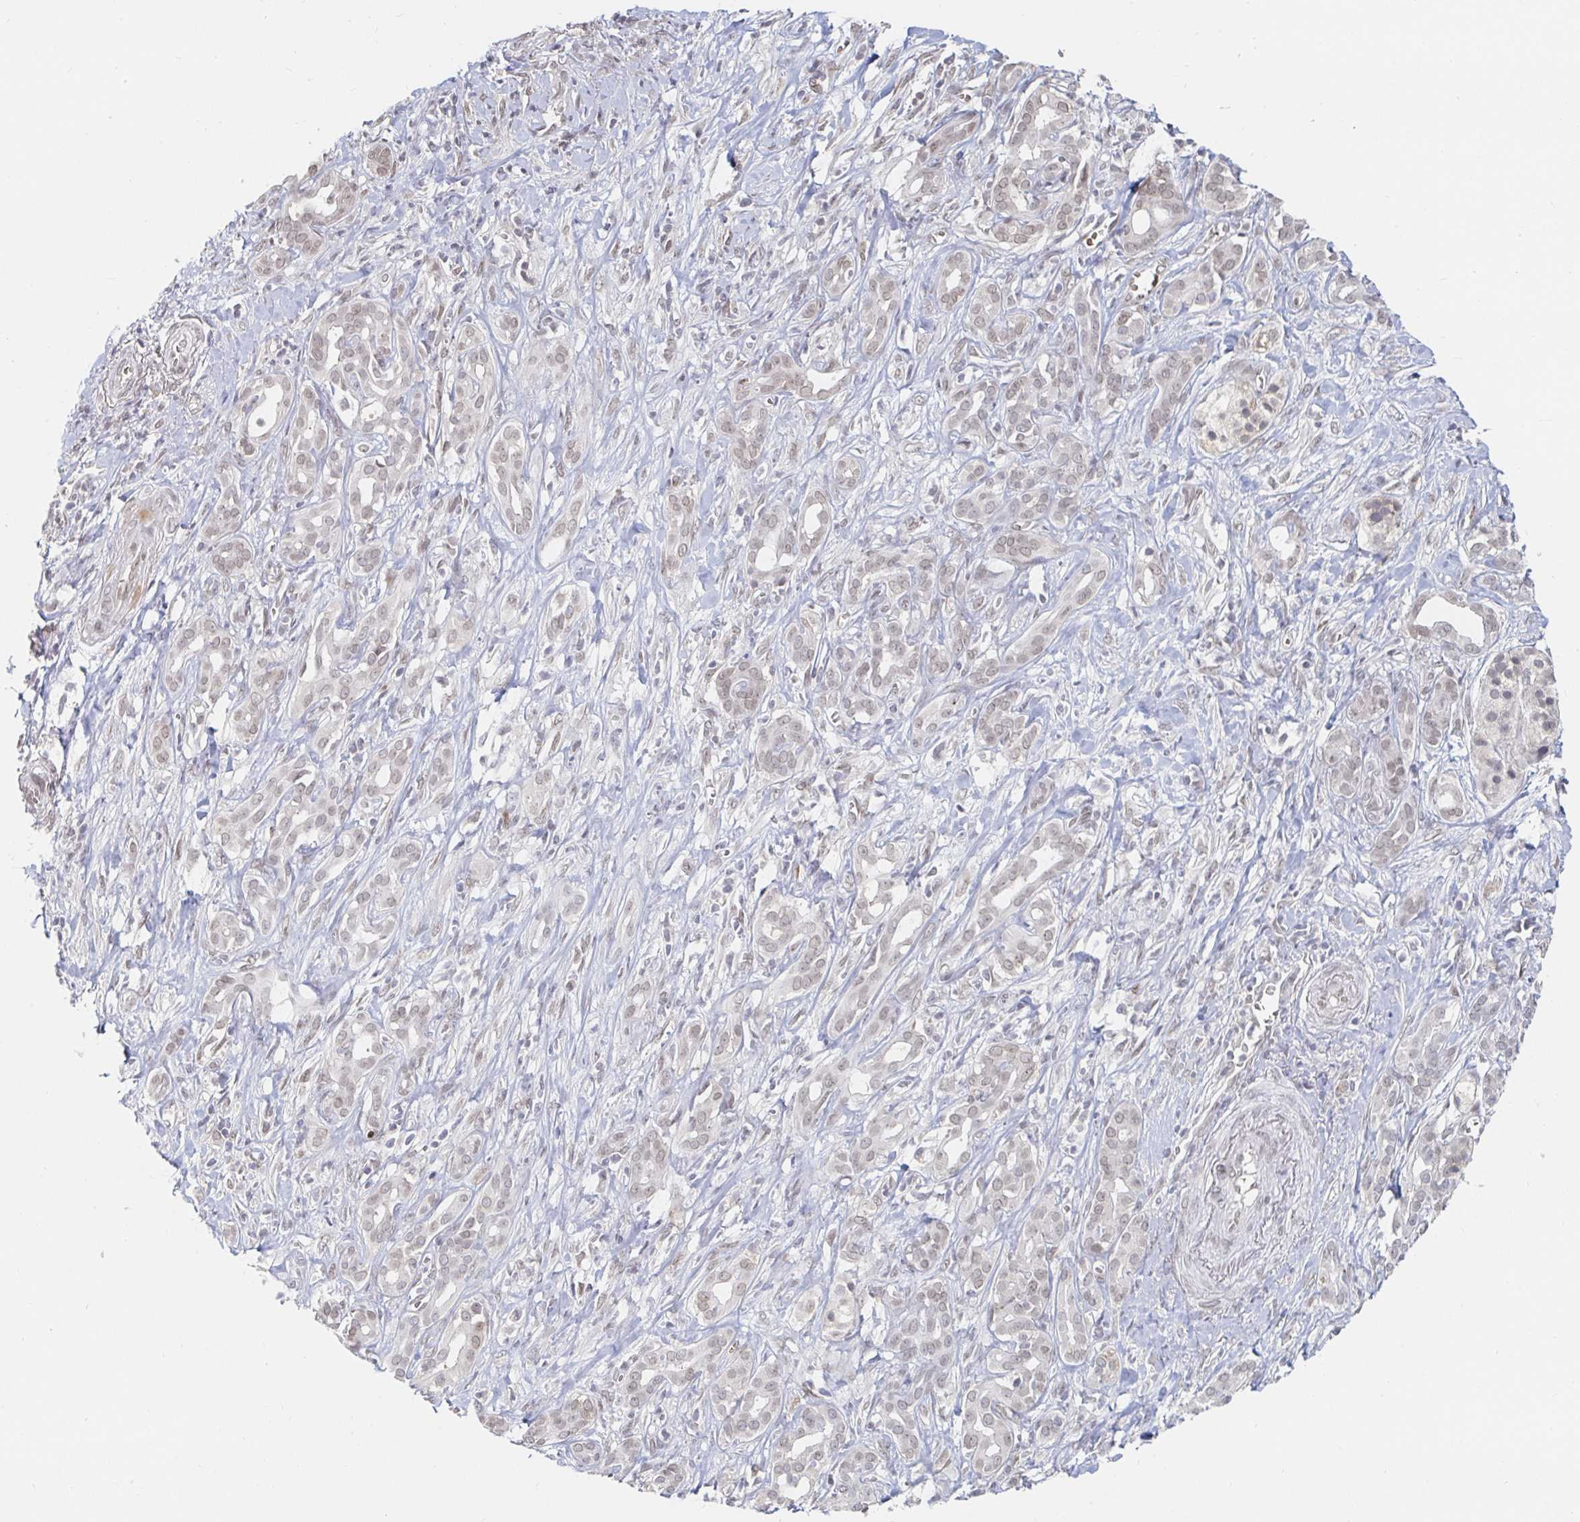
{"staining": {"intensity": "weak", "quantity": "<25%", "location": "nuclear"}, "tissue": "pancreatic cancer", "cell_type": "Tumor cells", "image_type": "cancer", "snomed": [{"axis": "morphology", "description": "Adenocarcinoma, NOS"}, {"axis": "topography", "description": "Pancreas"}], "caption": "Immunohistochemistry histopathology image of neoplastic tissue: pancreatic adenocarcinoma stained with DAB exhibits no significant protein positivity in tumor cells. The staining was performed using DAB (3,3'-diaminobenzidine) to visualize the protein expression in brown, while the nuclei were stained in blue with hematoxylin (Magnification: 20x).", "gene": "CHD2", "patient": {"sex": "male", "age": 61}}